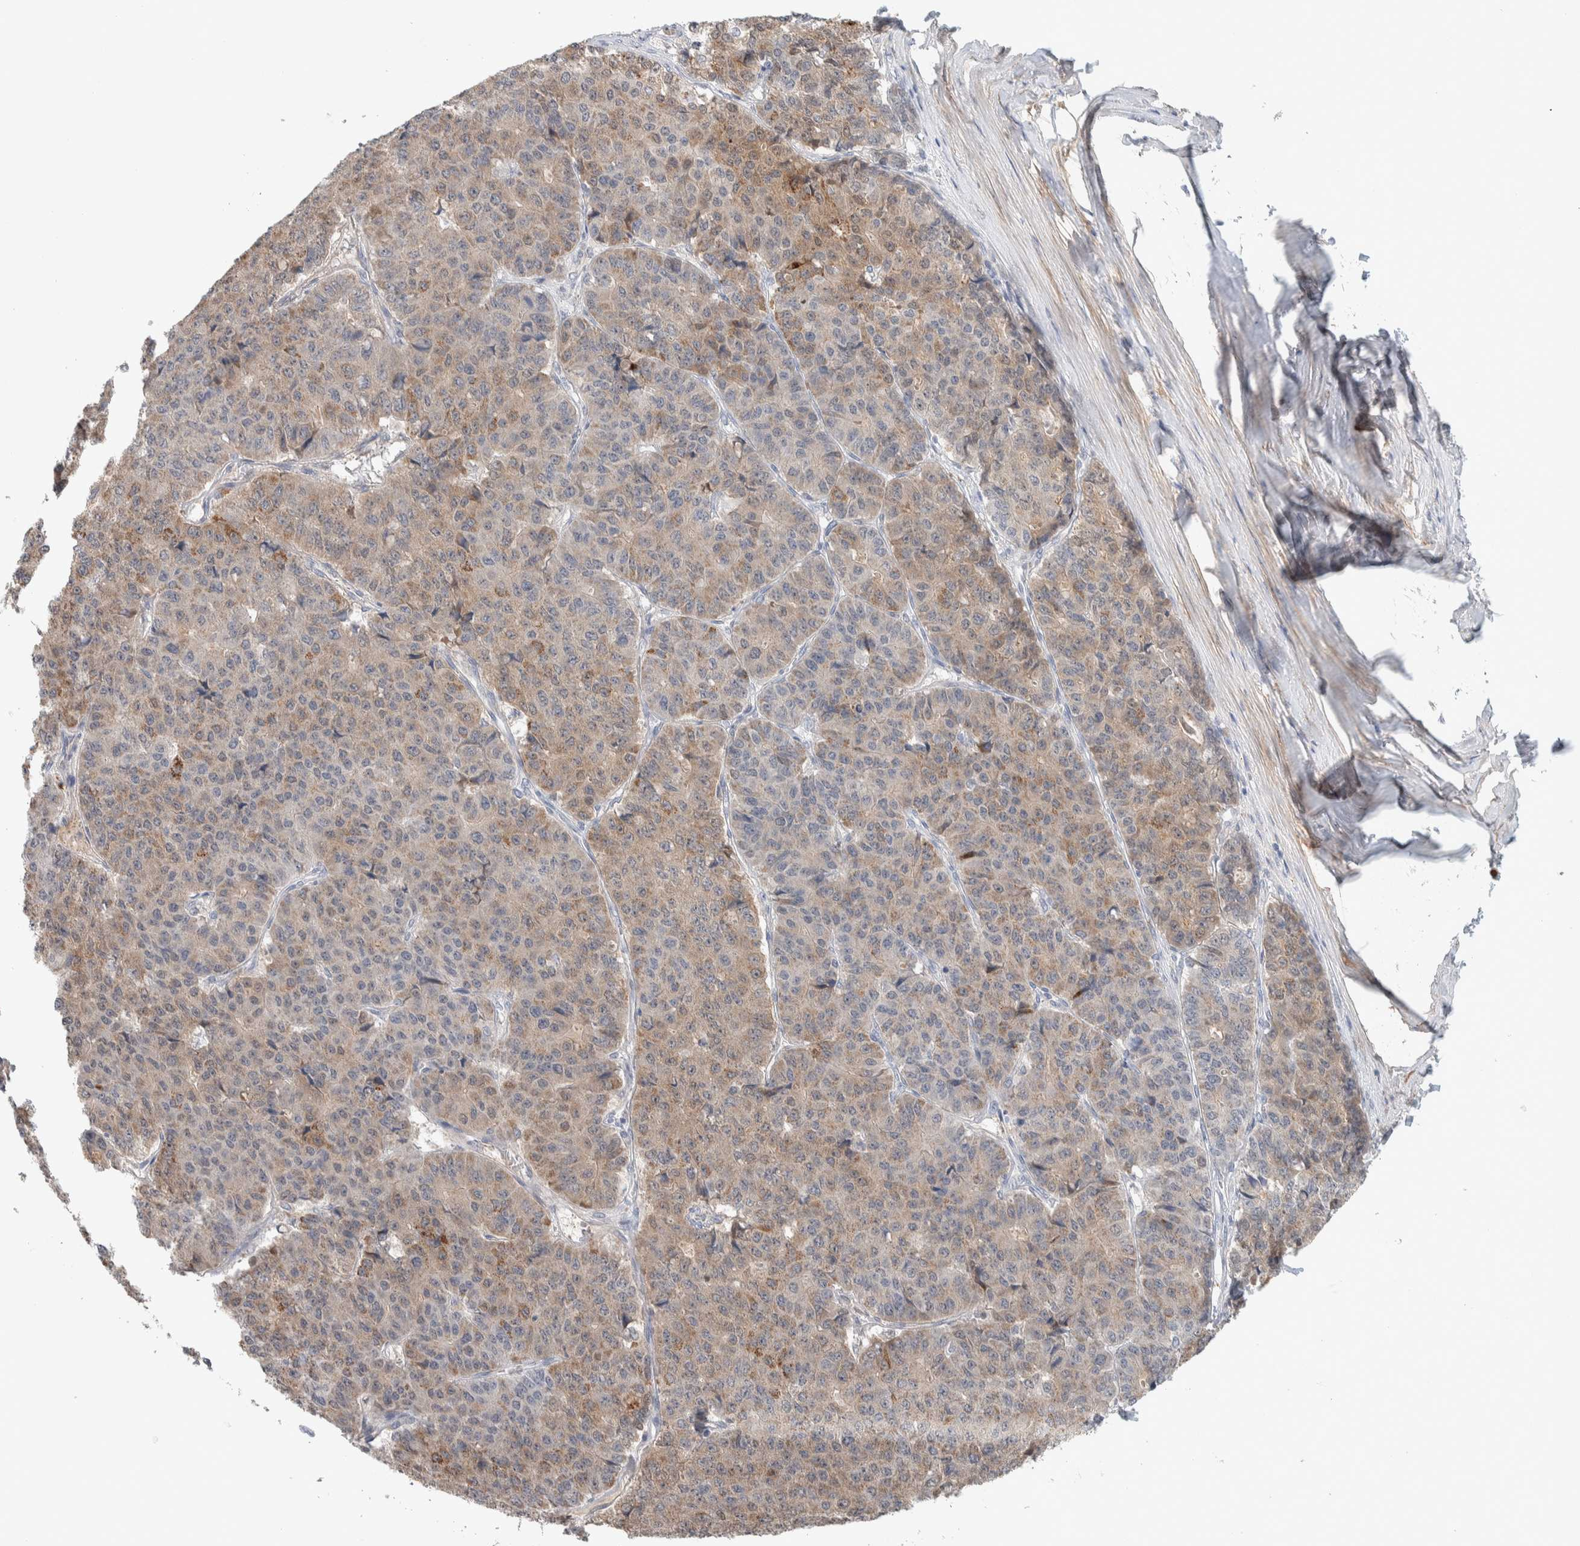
{"staining": {"intensity": "moderate", "quantity": "<25%", "location": "cytoplasmic/membranous"}, "tissue": "pancreatic cancer", "cell_type": "Tumor cells", "image_type": "cancer", "snomed": [{"axis": "morphology", "description": "Adenocarcinoma, NOS"}, {"axis": "topography", "description": "Pancreas"}], "caption": "Adenocarcinoma (pancreatic) tissue displays moderate cytoplasmic/membranous staining in approximately <25% of tumor cells (DAB (3,3'-diaminobenzidine) IHC with brightfield microscopy, high magnification).", "gene": "DEPTOR", "patient": {"sex": "male", "age": 50}}